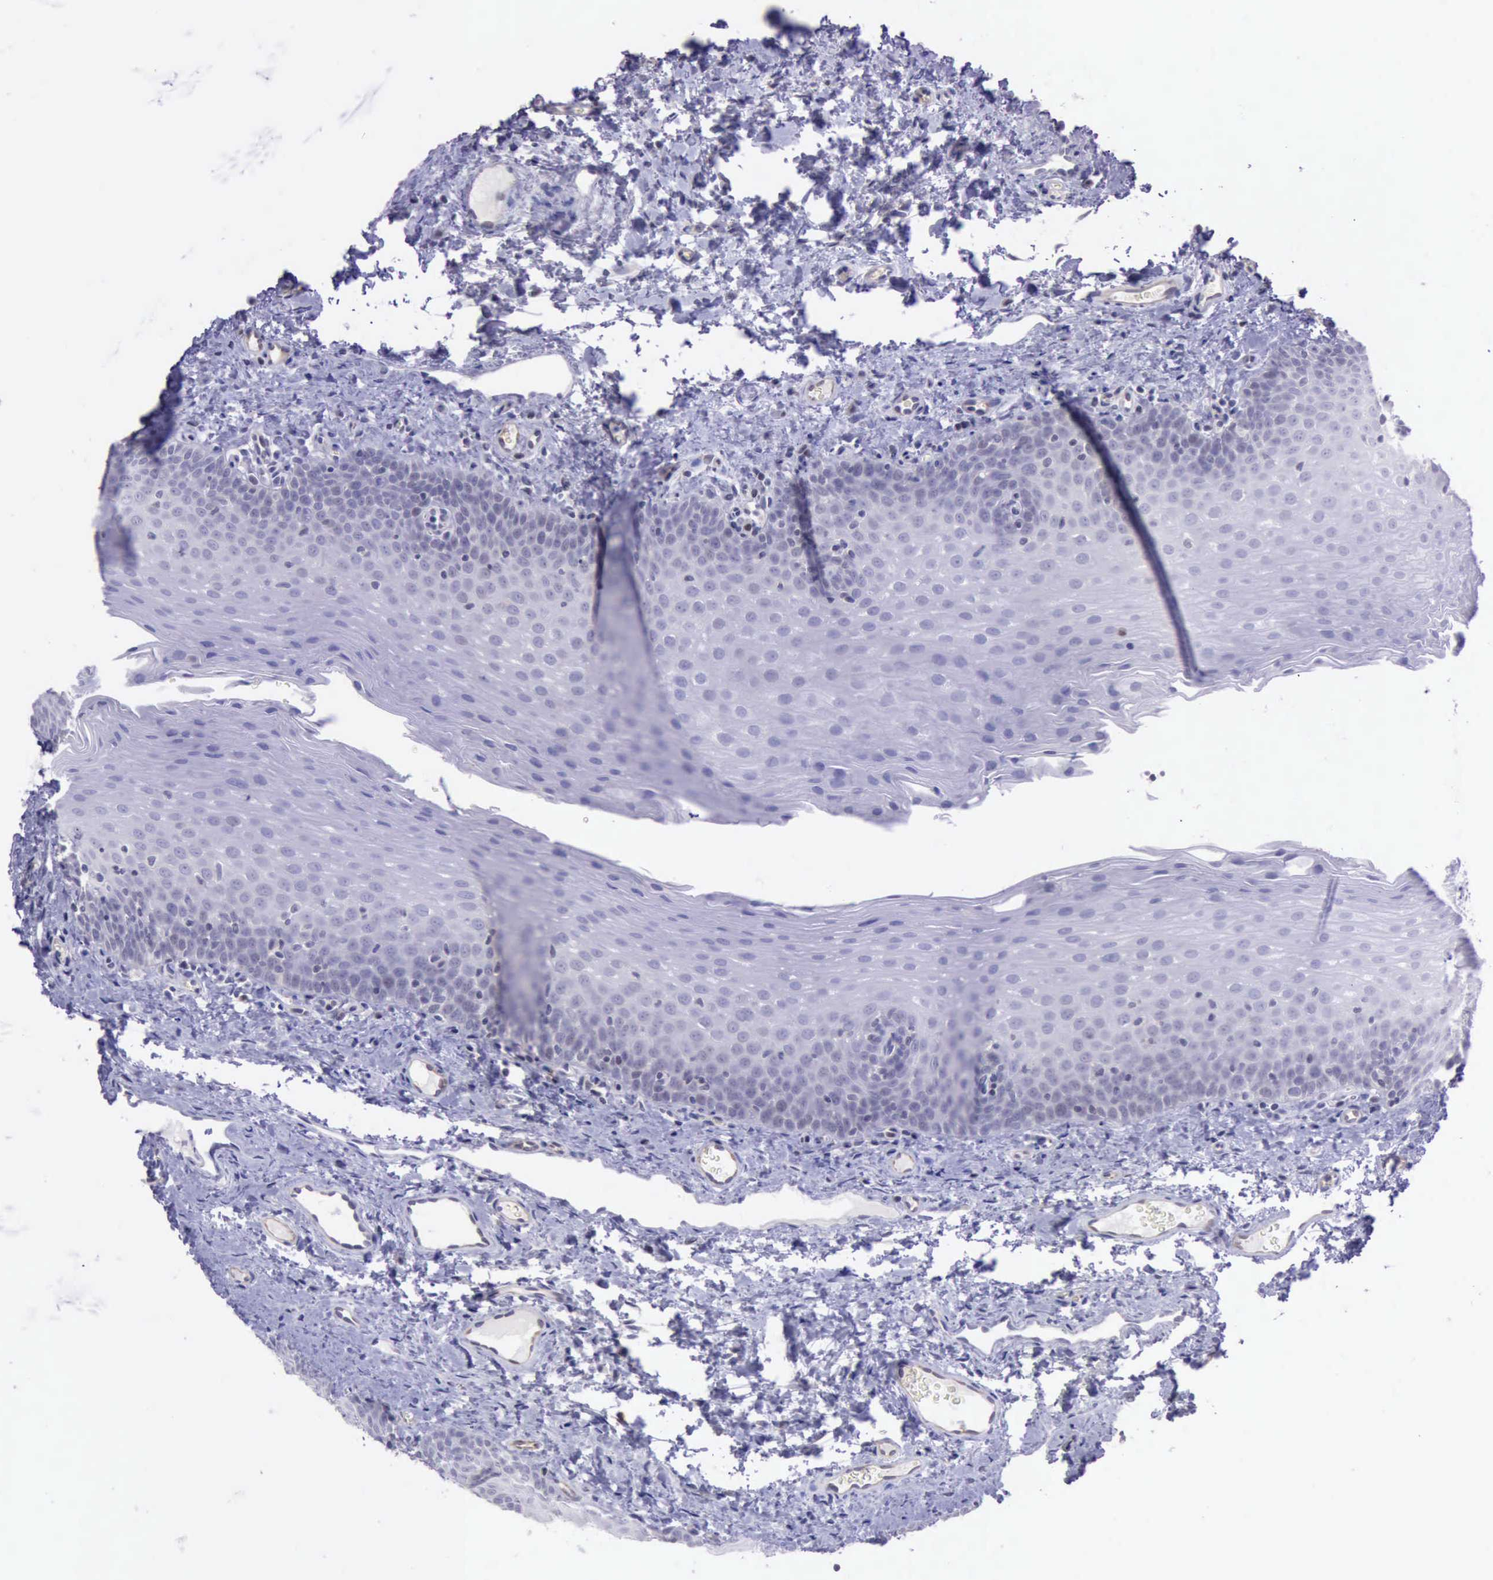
{"staining": {"intensity": "negative", "quantity": "none", "location": "none"}, "tissue": "oral mucosa", "cell_type": "Squamous epithelial cells", "image_type": "normal", "snomed": [{"axis": "morphology", "description": "Normal tissue, NOS"}, {"axis": "topography", "description": "Oral tissue"}], "caption": "Squamous epithelial cells show no significant positivity in benign oral mucosa.", "gene": "PARP1", "patient": {"sex": "male", "age": 20}}